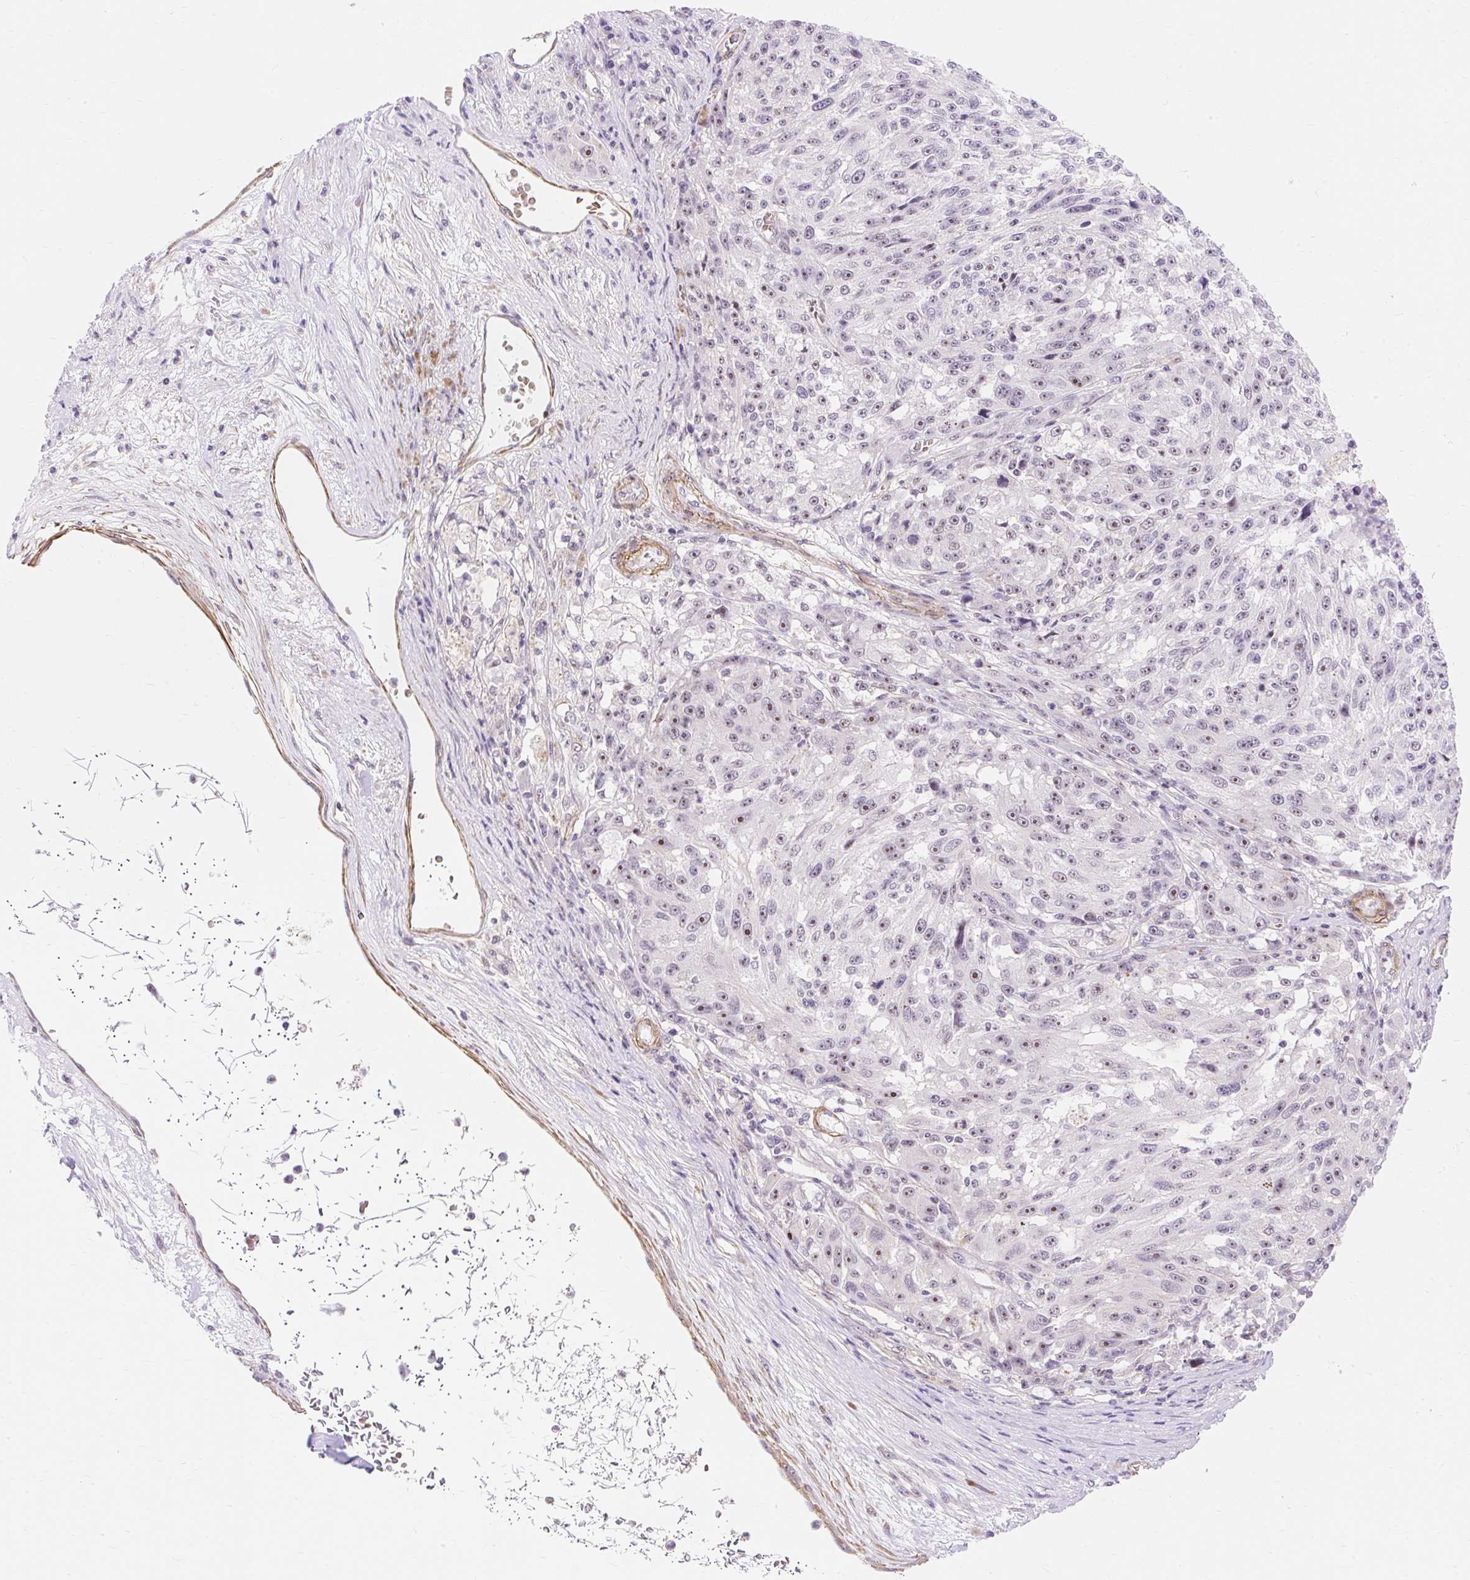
{"staining": {"intensity": "moderate", "quantity": "25%-75%", "location": "nuclear"}, "tissue": "melanoma", "cell_type": "Tumor cells", "image_type": "cancer", "snomed": [{"axis": "morphology", "description": "Malignant melanoma, NOS"}, {"axis": "topography", "description": "Skin"}], "caption": "Immunohistochemical staining of human melanoma exhibits moderate nuclear protein staining in about 25%-75% of tumor cells.", "gene": "OBP2A", "patient": {"sex": "male", "age": 53}}